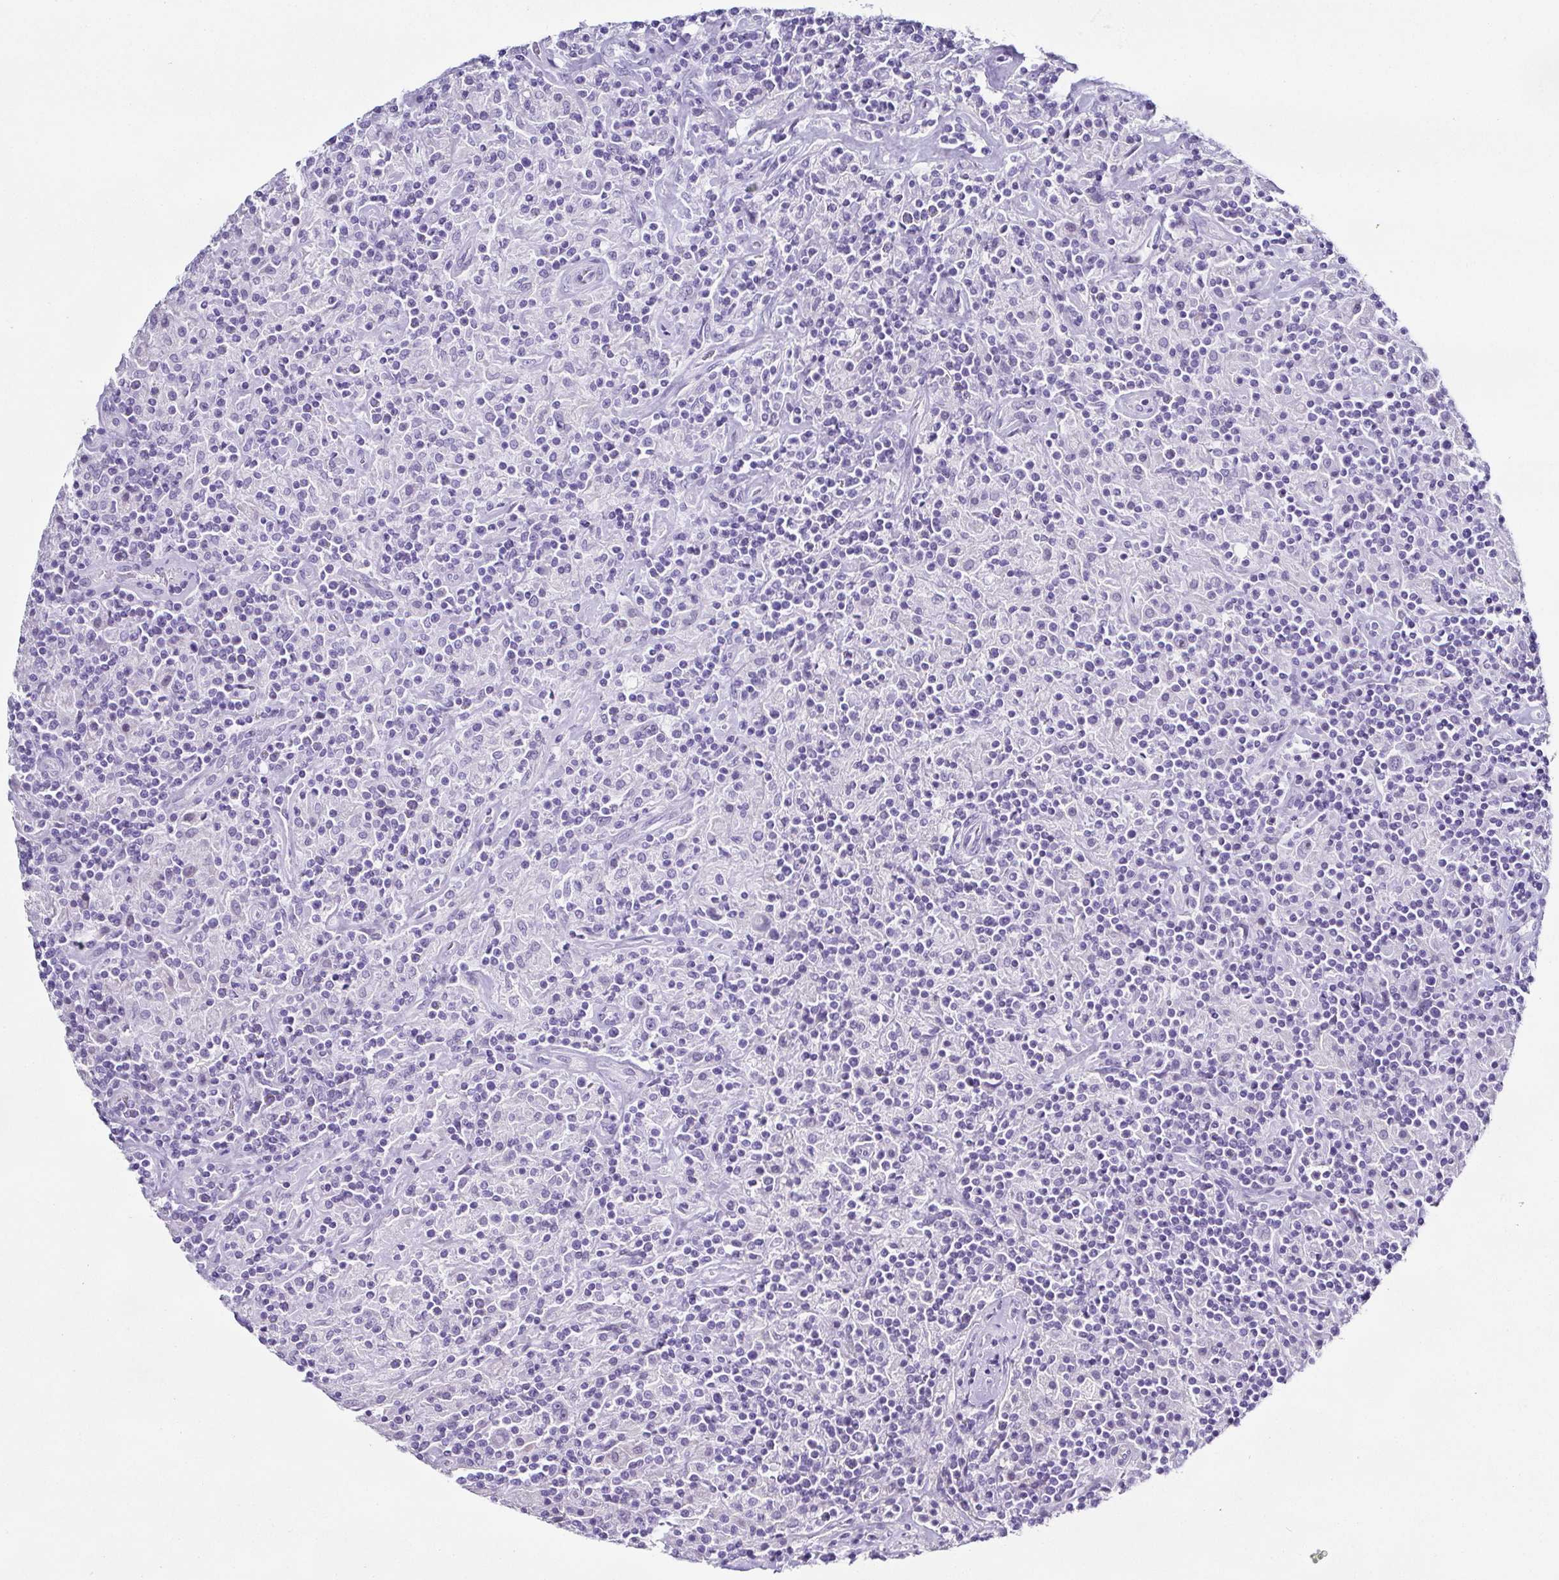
{"staining": {"intensity": "negative", "quantity": "none", "location": "none"}, "tissue": "lymphoma", "cell_type": "Tumor cells", "image_type": "cancer", "snomed": [{"axis": "morphology", "description": "Hodgkin's disease, NOS"}, {"axis": "topography", "description": "Lymph node"}], "caption": "IHC of lymphoma shows no expression in tumor cells.", "gene": "TNNT2", "patient": {"sex": "male", "age": 70}}